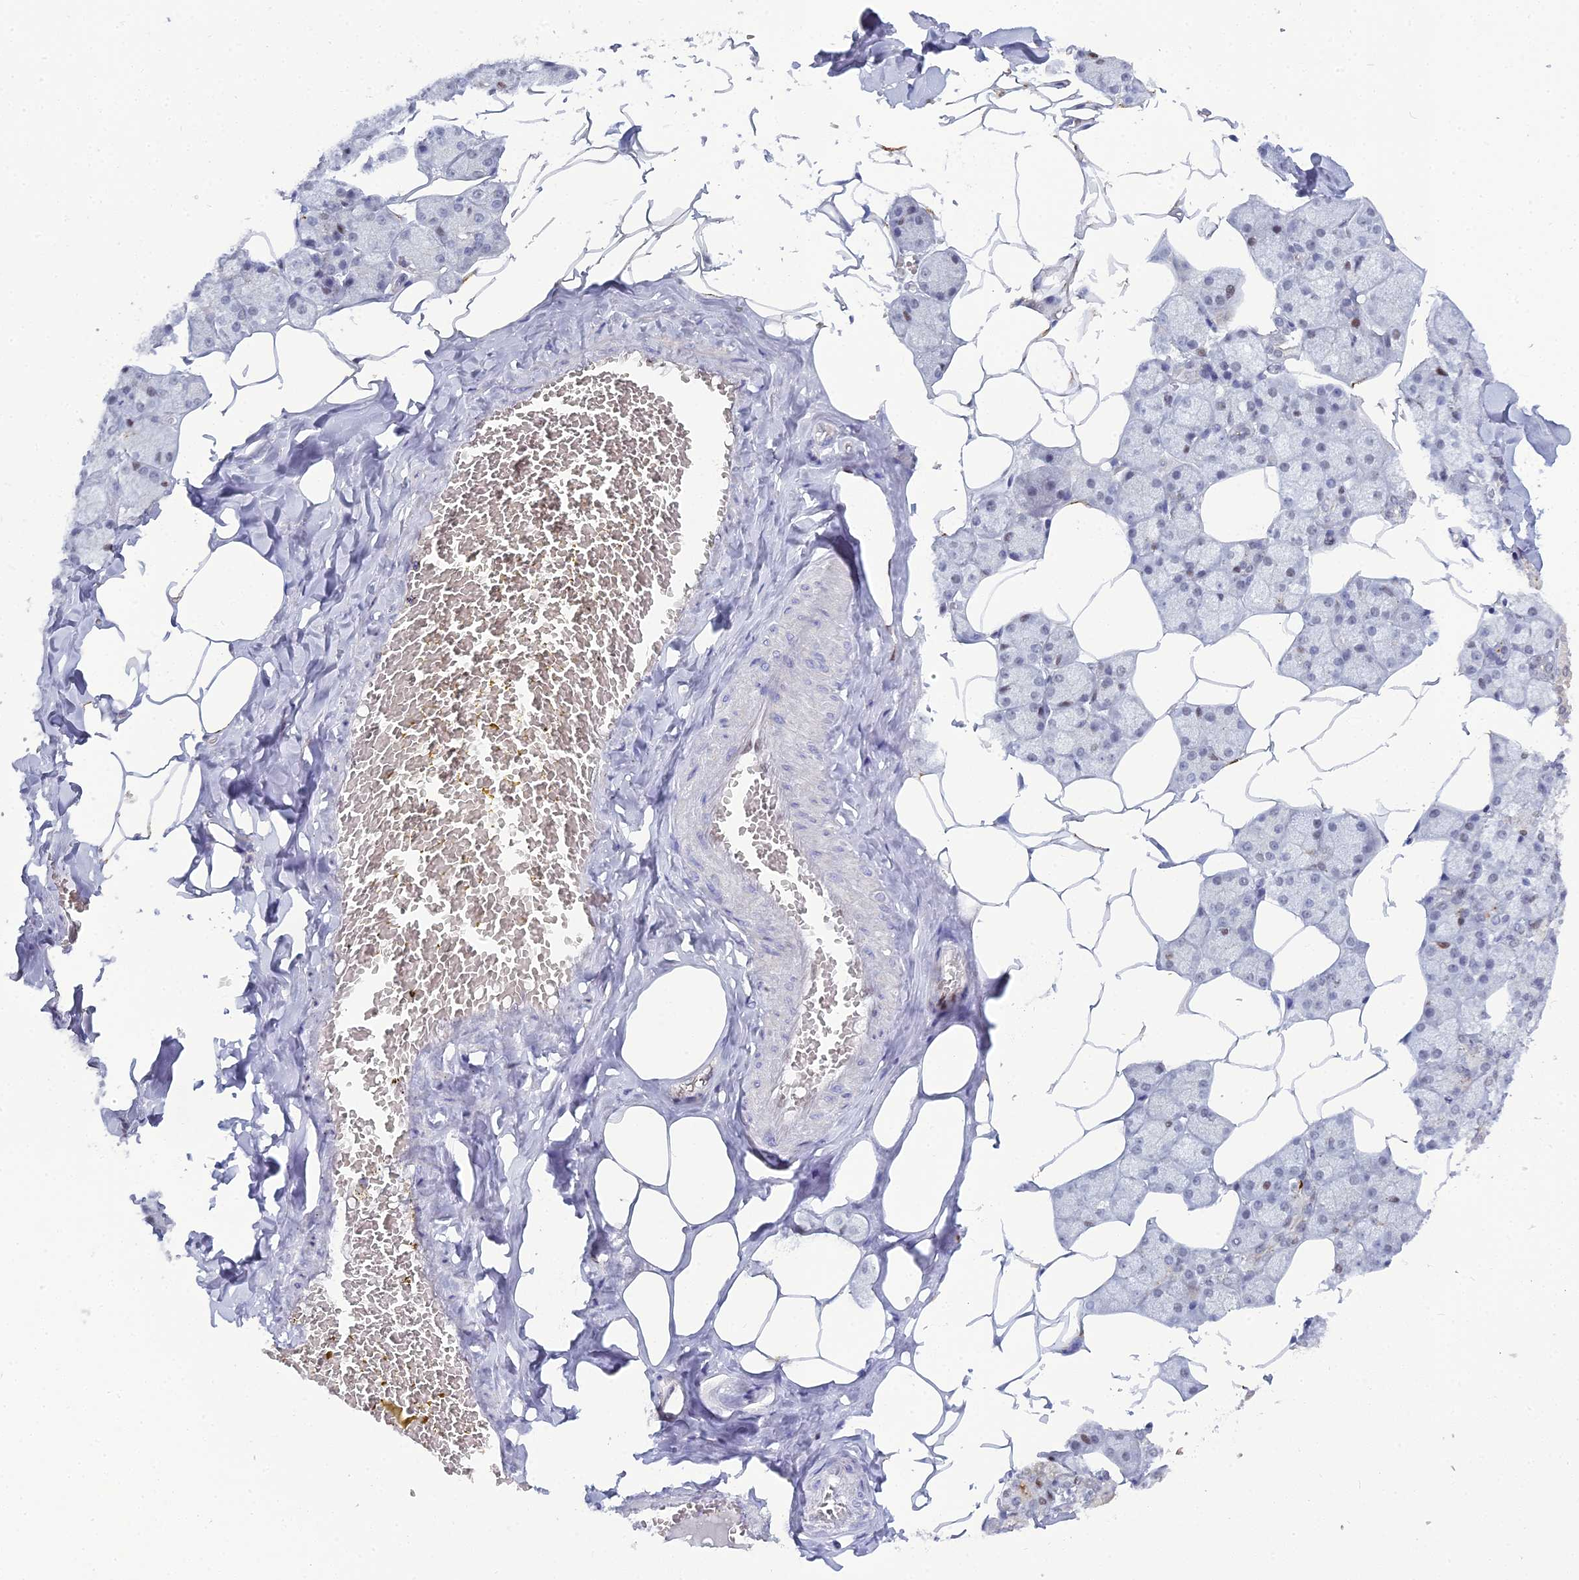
{"staining": {"intensity": "strong", "quantity": "25%-75%", "location": "nuclear"}, "tissue": "salivary gland", "cell_type": "Glandular cells", "image_type": "normal", "snomed": [{"axis": "morphology", "description": "Normal tissue, NOS"}, {"axis": "topography", "description": "Salivary gland"}], "caption": "Immunohistochemistry (IHC) image of unremarkable salivary gland: human salivary gland stained using immunohistochemistry (IHC) displays high levels of strong protein expression localized specifically in the nuclear of glandular cells, appearing as a nuclear brown color.", "gene": "NOL4L", "patient": {"sex": "male", "age": 62}}